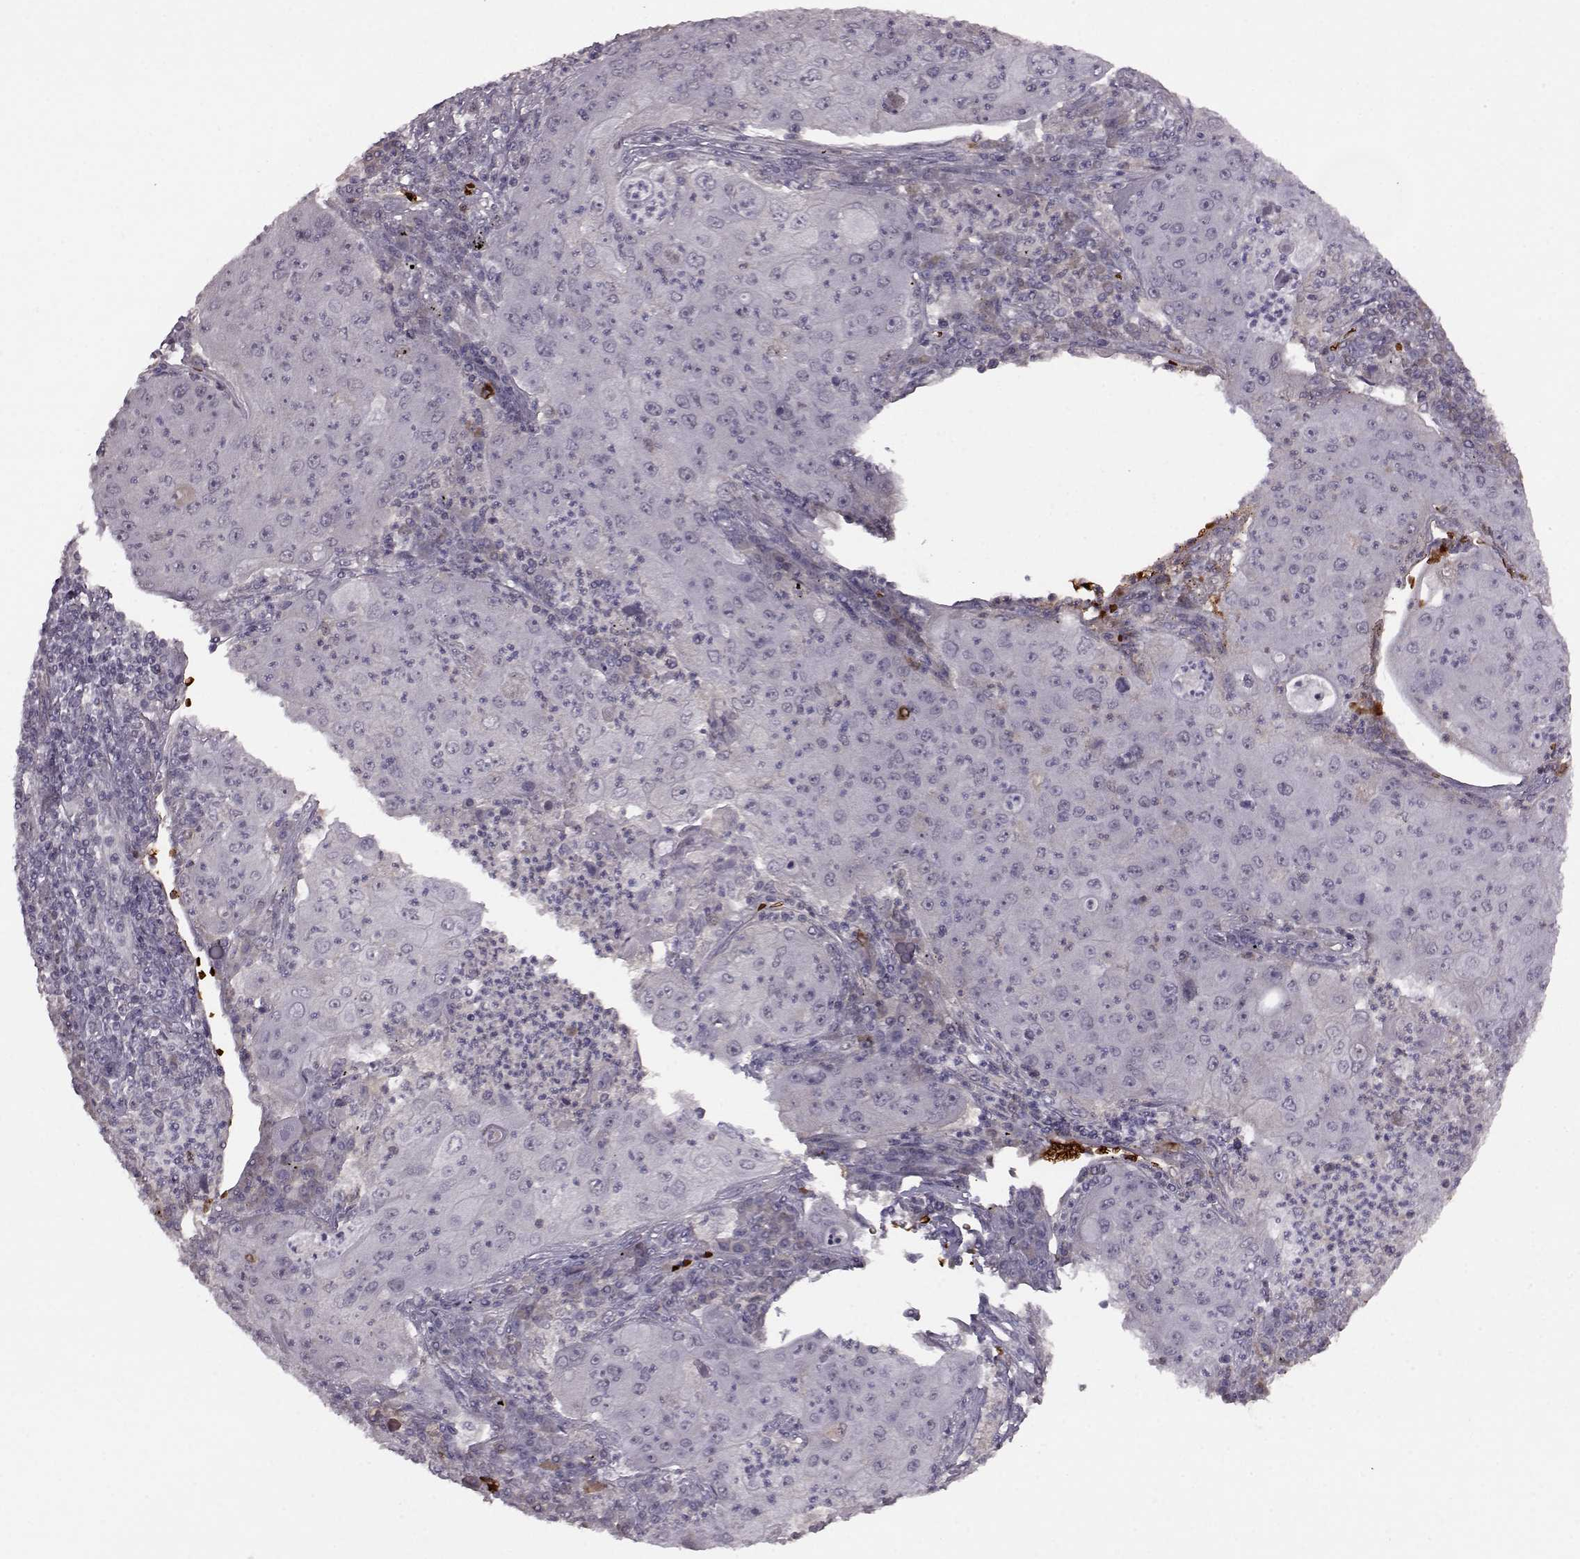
{"staining": {"intensity": "negative", "quantity": "none", "location": "none"}, "tissue": "lung cancer", "cell_type": "Tumor cells", "image_type": "cancer", "snomed": [{"axis": "morphology", "description": "Squamous cell carcinoma, NOS"}, {"axis": "topography", "description": "Lung"}], "caption": "Protein analysis of lung squamous cell carcinoma displays no significant staining in tumor cells.", "gene": "PROP1", "patient": {"sex": "female", "age": 59}}